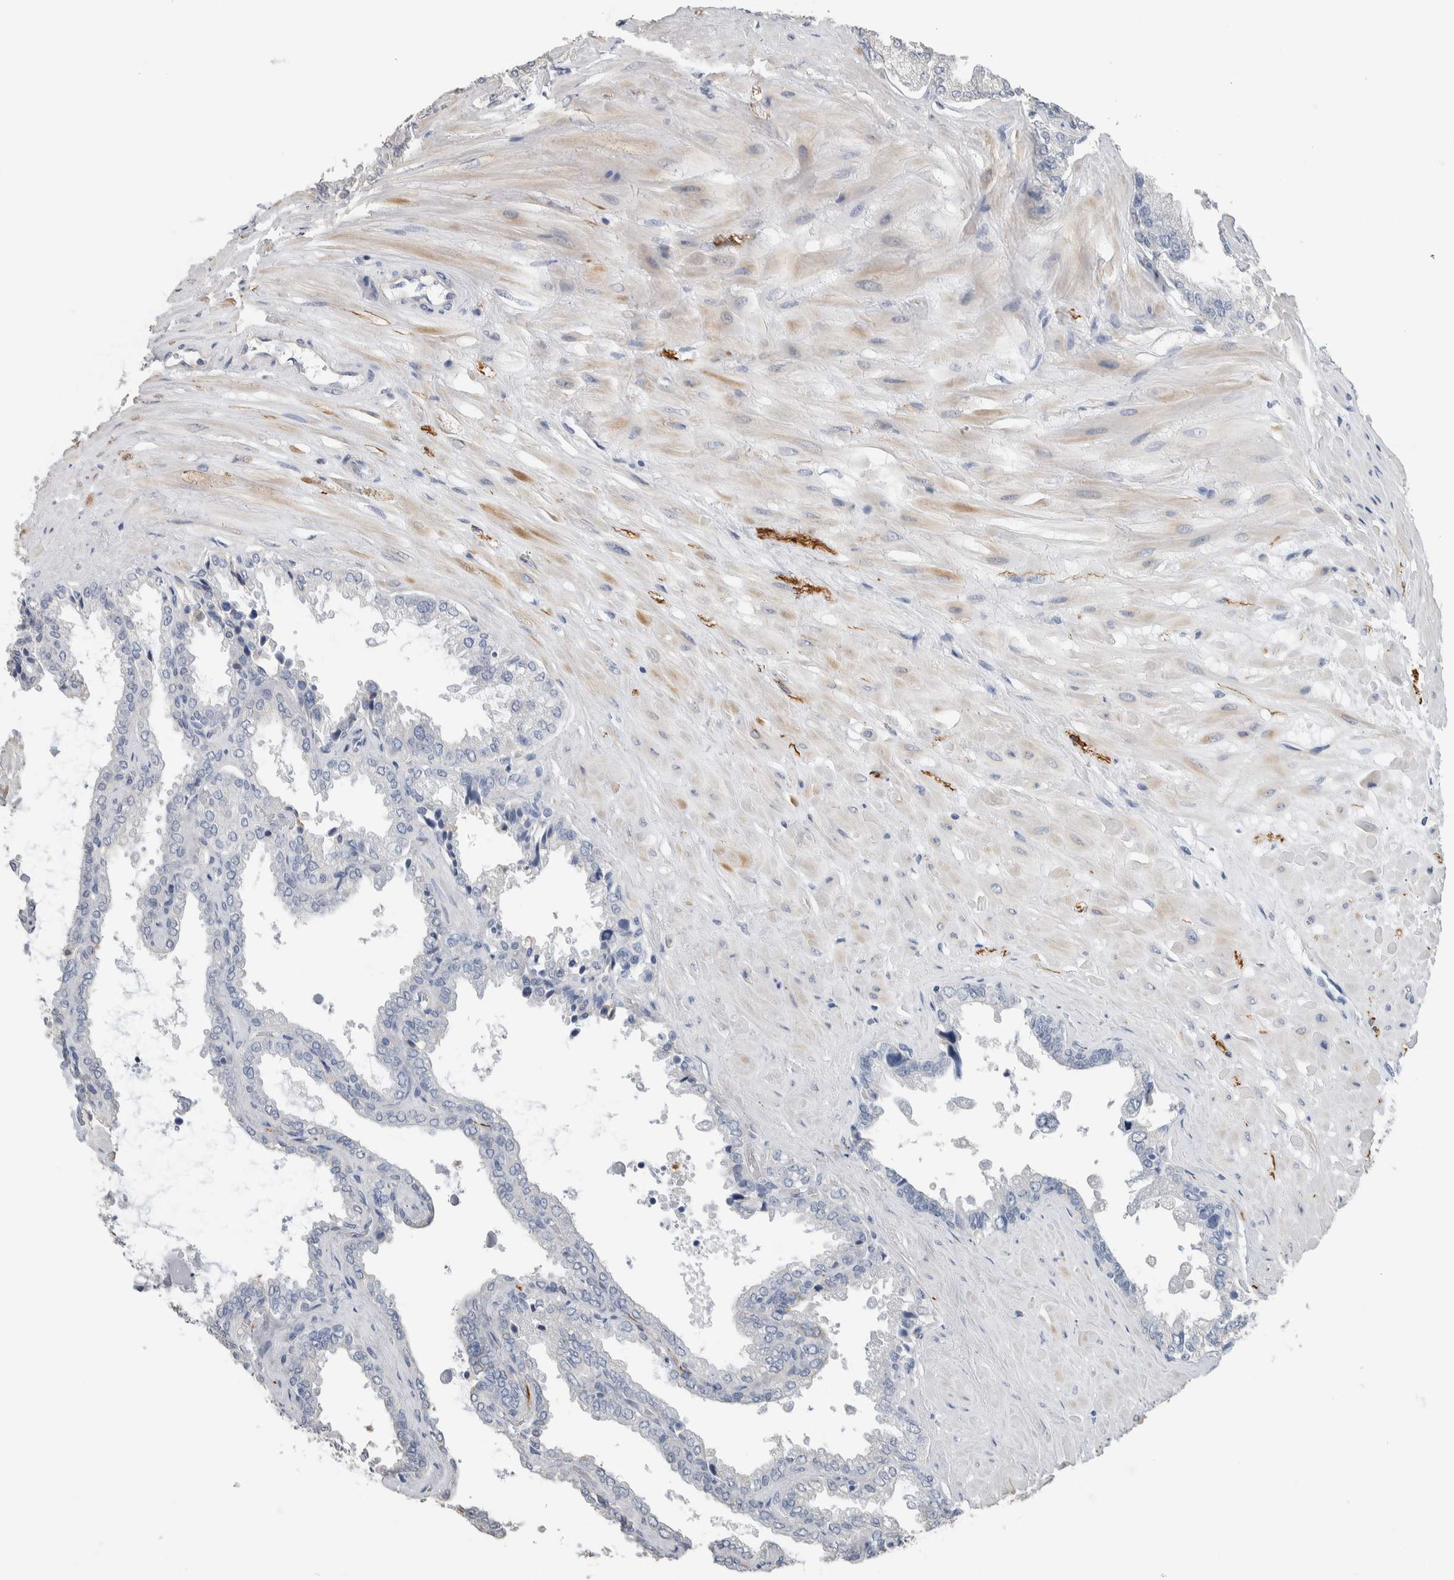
{"staining": {"intensity": "negative", "quantity": "none", "location": "none"}, "tissue": "seminal vesicle", "cell_type": "Glandular cells", "image_type": "normal", "snomed": [{"axis": "morphology", "description": "Normal tissue, NOS"}, {"axis": "topography", "description": "Seminal veicle"}], "caption": "DAB immunohistochemical staining of normal seminal vesicle exhibits no significant expression in glandular cells. The staining was performed using DAB (3,3'-diaminobenzidine) to visualize the protein expression in brown, while the nuclei were stained in blue with hematoxylin (Magnification: 20x).", "gene": "NEFM", "patient": {"sex": "male", "age": 46}}